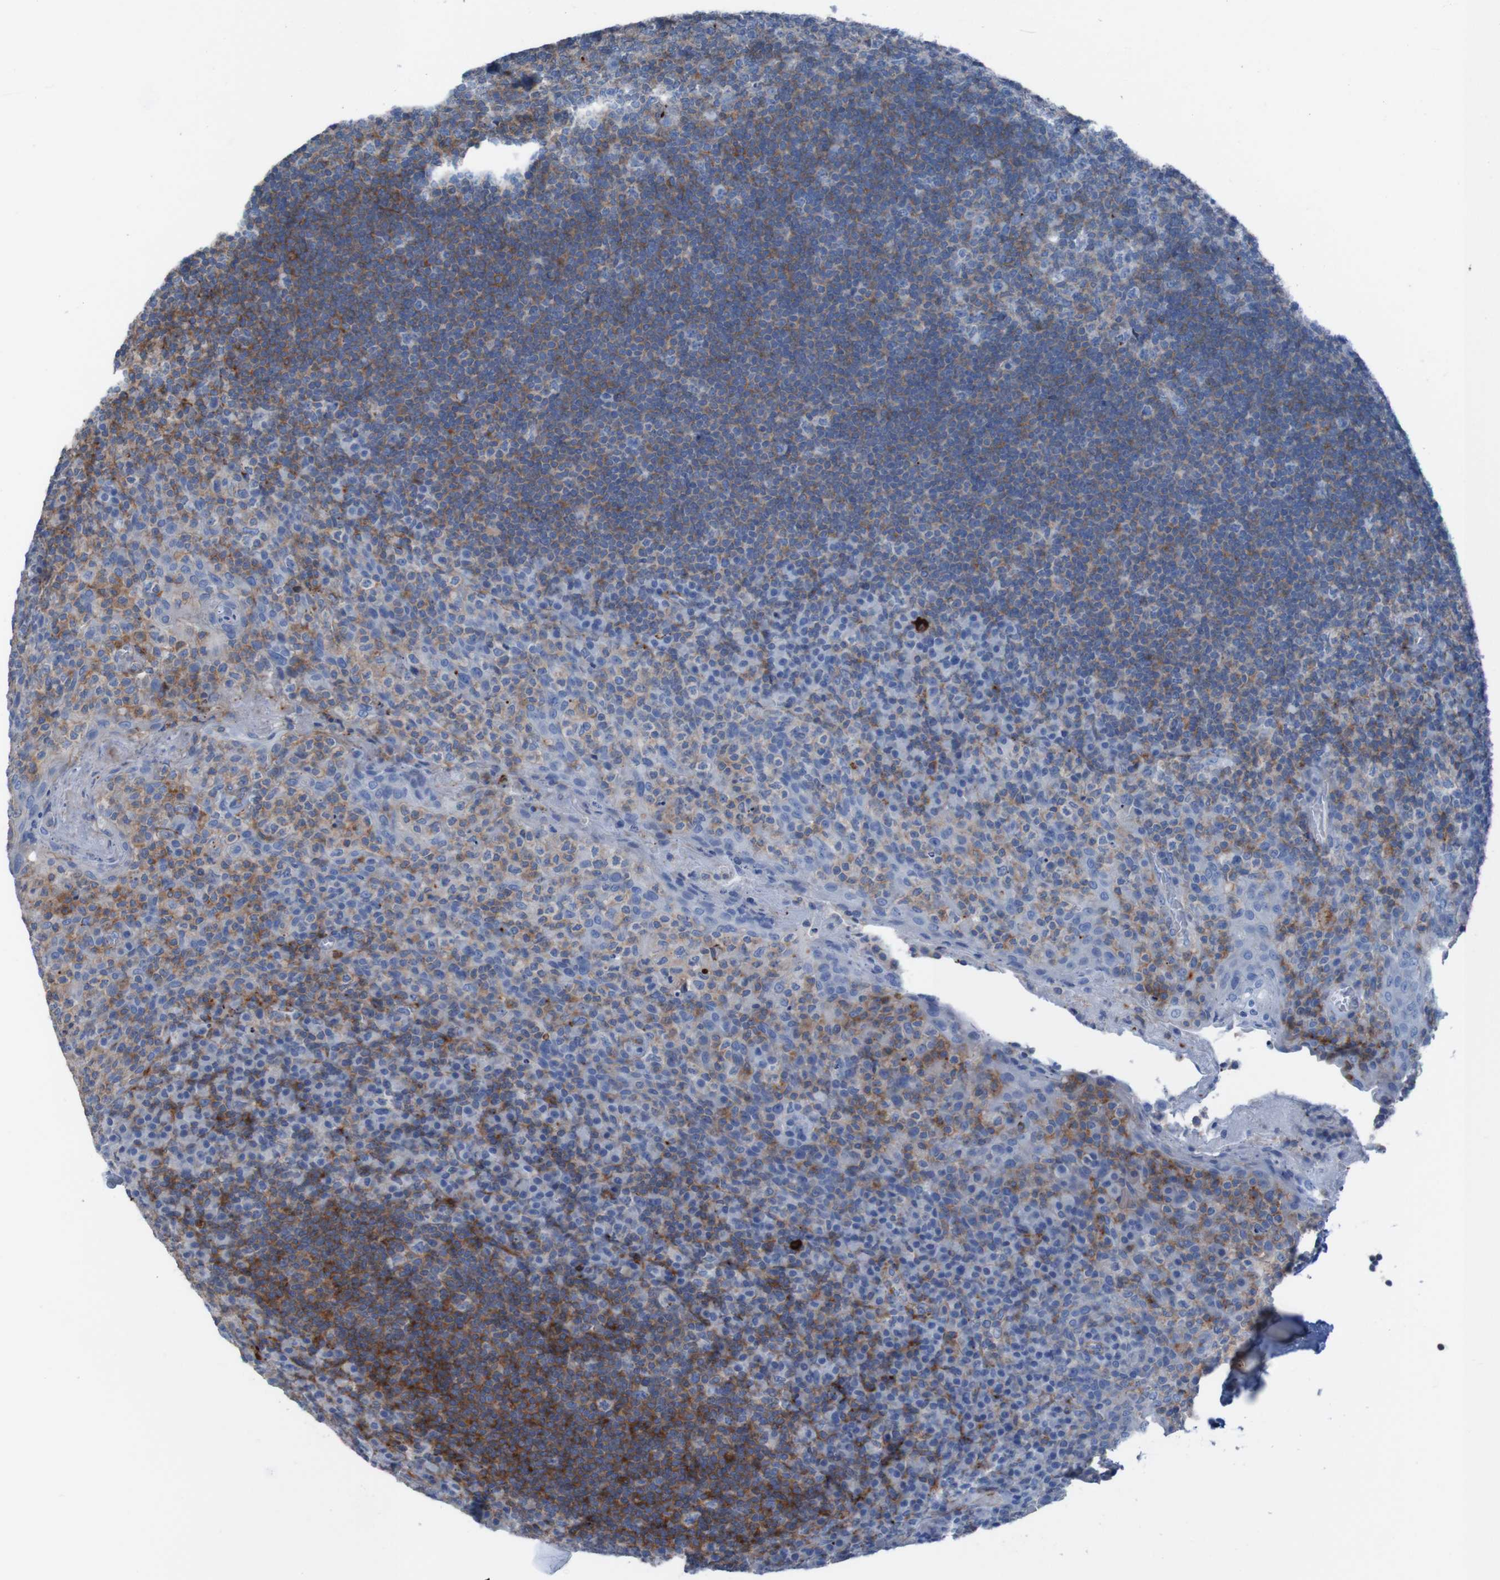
{"staining": {"intensity": "weak", "quantity": "<25%", "location": "cytoplasmic/membranous"}, "tissue": "tonsil", "cell_type": "Germinal center cells", "image_type": "normal", "snomed": [{"axis": "morphology", "description": "Normal tissue, NOS"}, {"axis": "topography", "description": "Tonsil"}], "caption": "Germinal center cells show no significant staining in benign tonsil. (Brightfield microscopy of DAB (3,3'-diaminobenzidine) immunohistochemistry (IHC) at high magnification).", "gene": "RNF182", "patient": {"sex": "male", "age": 17}}